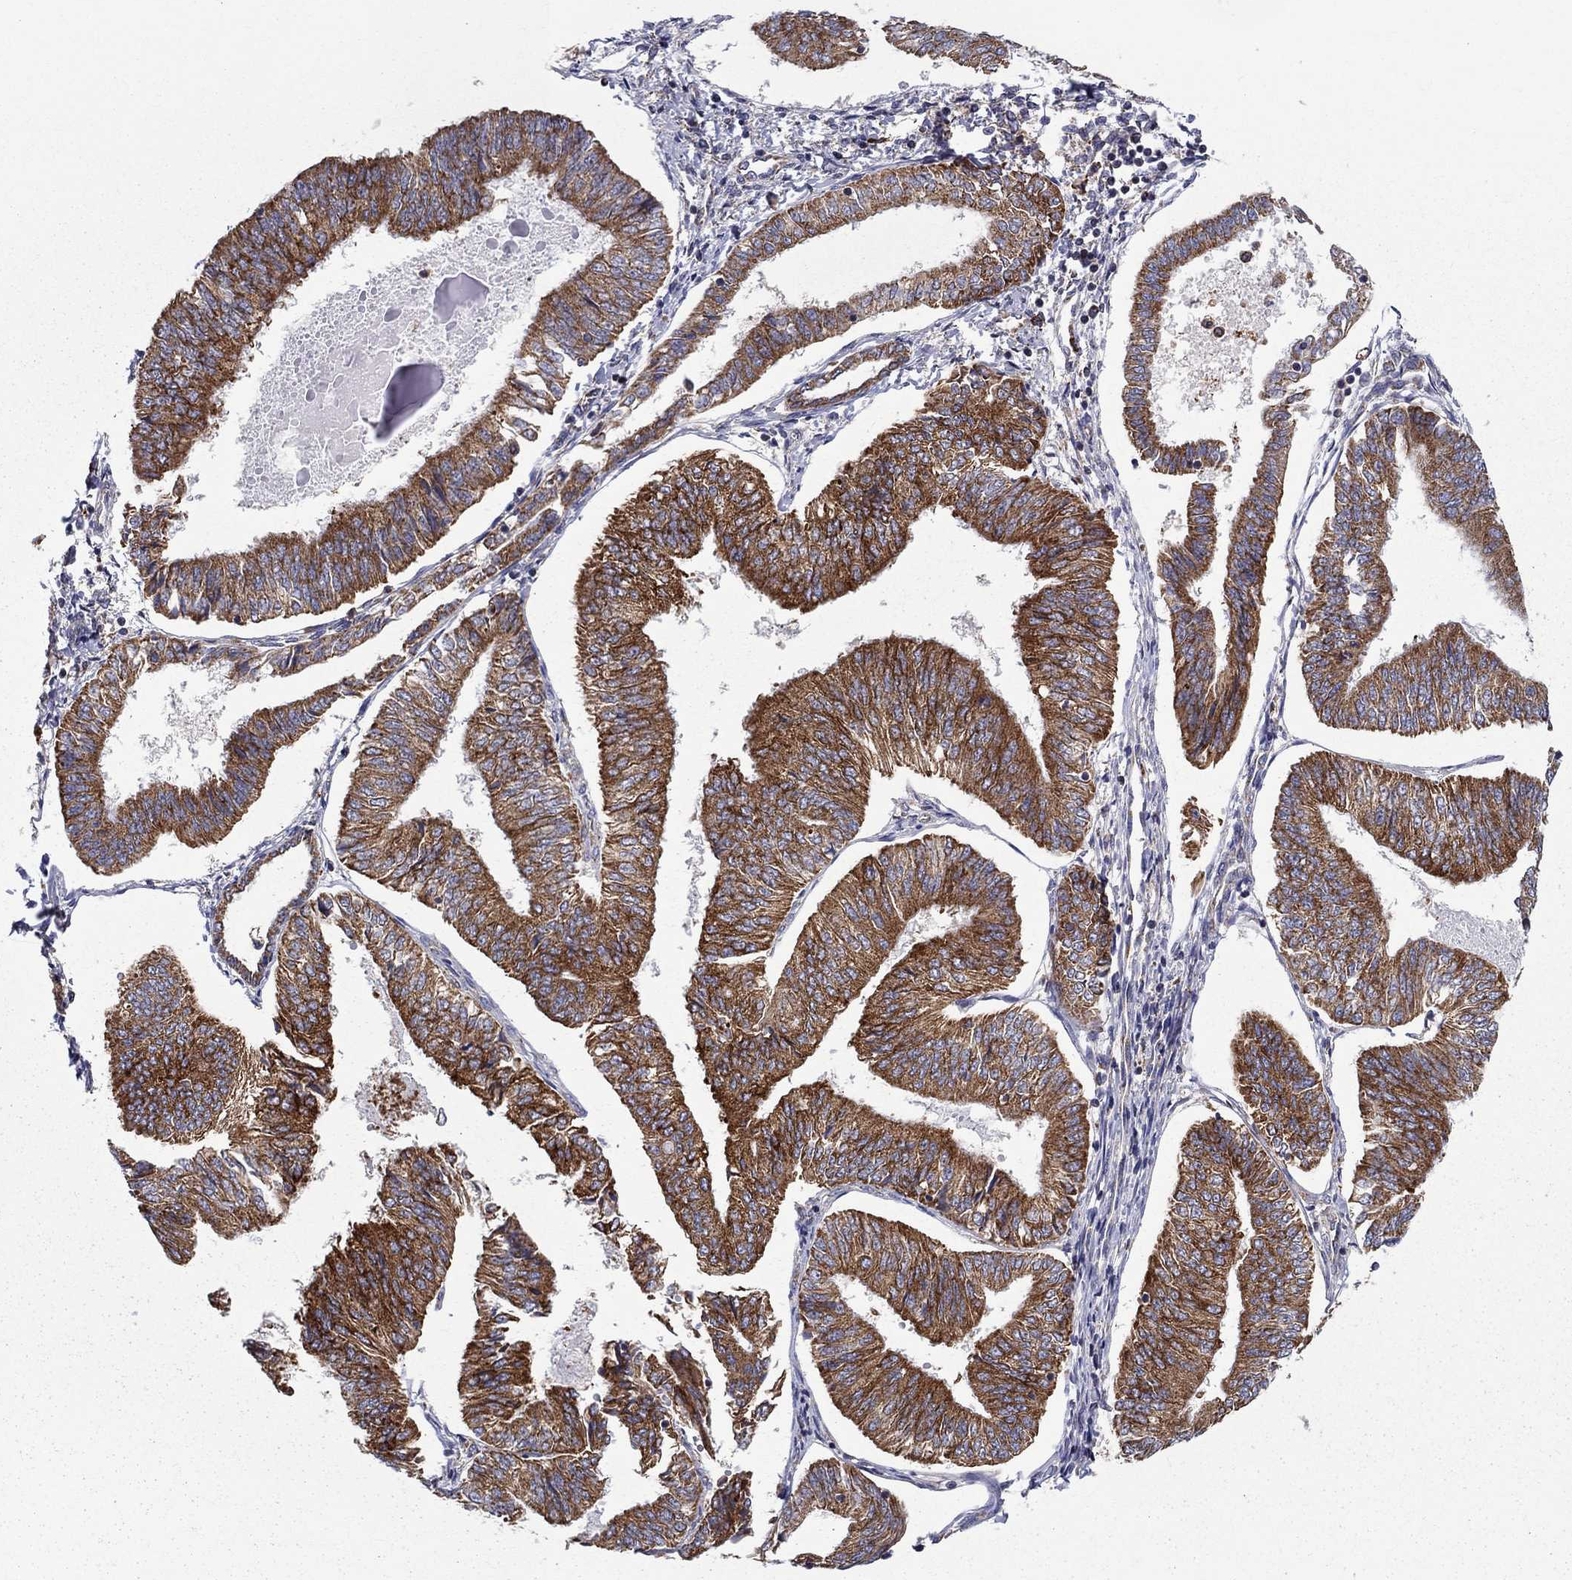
{"staining": {"intensity": "strong", "quantity": ">75%", "location": "cytoplasmic/membranous"}, "tissue": "endometrial cancer", "cell_type": "Tumor cells", "image_type": "cancer", "snomed": [{"axis": "morphology", "description": "Adenocarcinoma, NOS"}, {"axis": "topography", "description": "Endometrium"}], "caption": "High-magnification brightfield microscopy of endometrial cancer stained with DAB (3,3'-diaminobenzidine) (brown) and counterstained with hematoxylin (blue). tumor cells exhibit strong cytoplasmic/membranous expression is identified in approximately>75% of cells.", "gene": "PRDX4", "patient": {"sex": "female", "age": 58}}